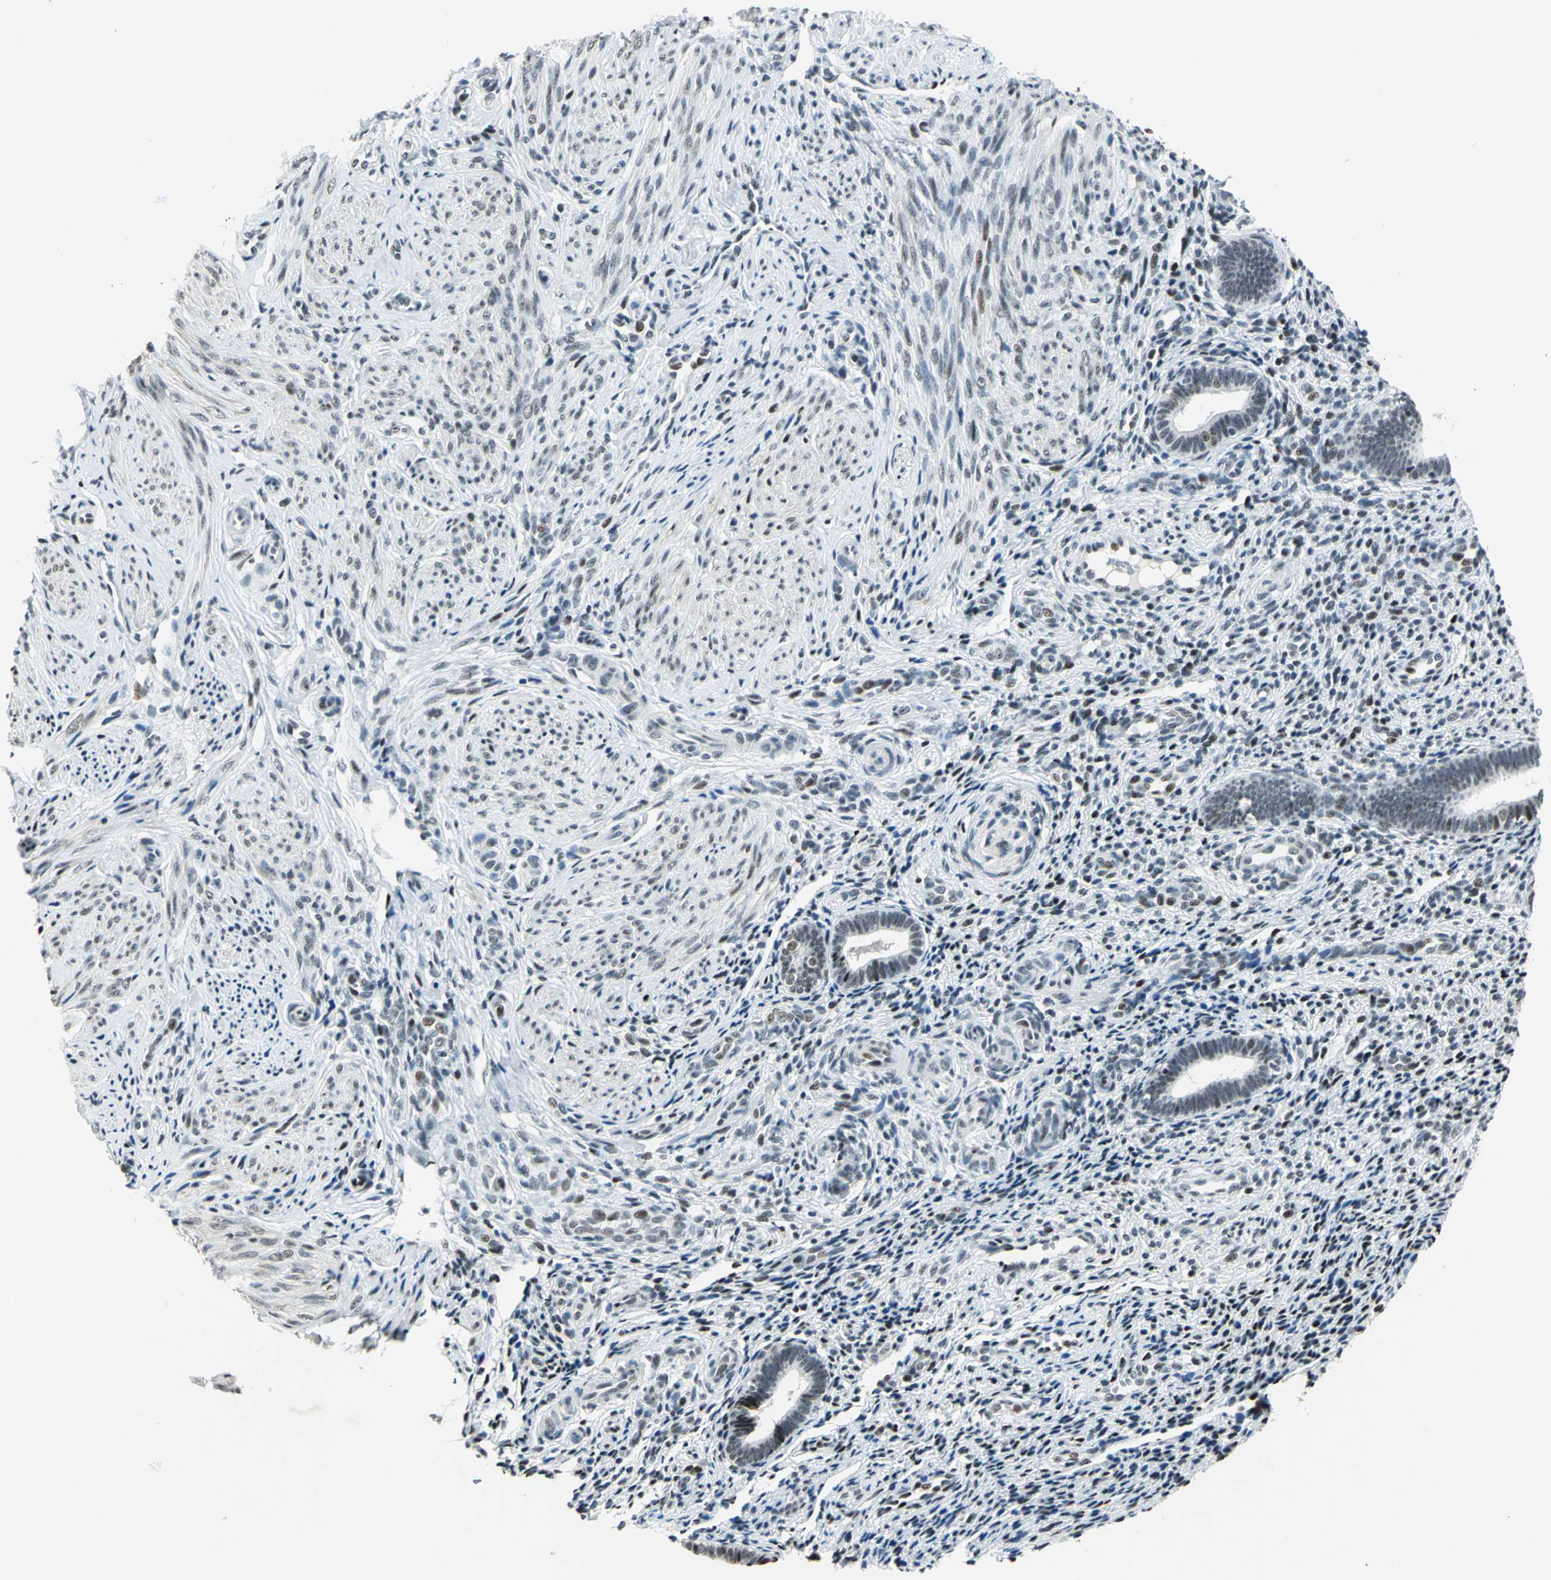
{"staining": {"intensity": "moderate", "quantity": "25%-75%", "location": "nuclear"}, "tissue": "endometrium", "cell_type": "Cells in endometrial stroma", "image_type": "normal", "snomed": [{"axis": "morphology", "description": "Normal tissue, NOS"}, {"axis": "topography", "description": "Endometrium"}], "caption": "Protein expression analysis of normal human endometrium reveals moderate nuclear staining in about 25%-75% of cells in endometrial stroma. The staining was performed using DAB, with brown indicating positive protein expression. Nuclei are stained blue with hematoxylin.", "gene": "KAT6B", "patient": {"sex": "female", "age": 27}}